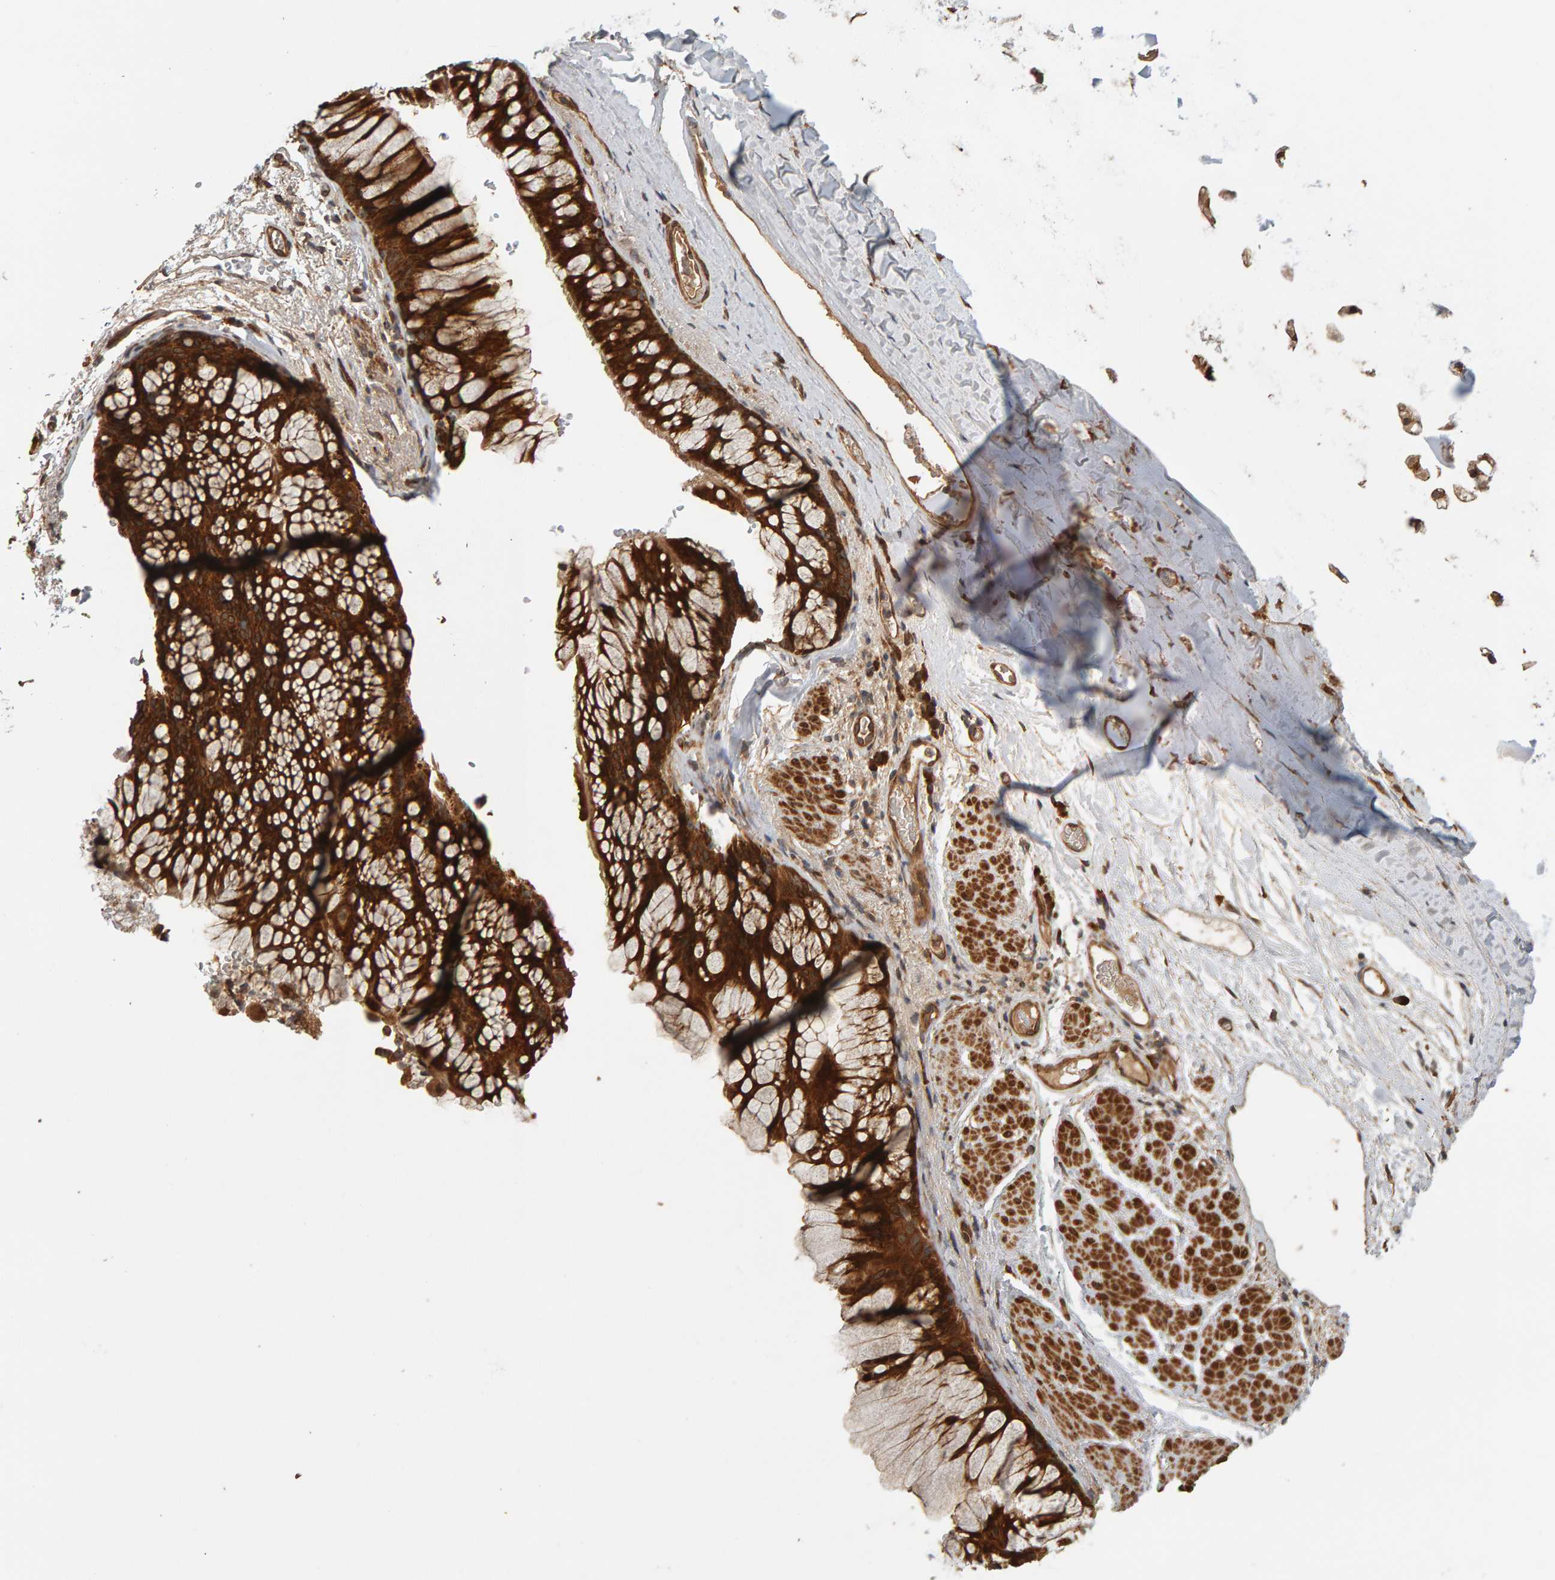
{"staining": {"intensity": "strong", "quantity": ">75%", "location": "cytoplasmic/membranous"}, "tissue": "bronchus", "cell_type": "Respiratory epithelial cells", "image_type": "normal", "snomed": [{"axis": "morphology", "description": "Normal tissue, NOS"}, {"axis": "topography", "description": "Cartilage tissue"}, {"axis": "topography", "description": "Bronchus"}], "caption": "Protein staining by immunohistochemistry exhibits strong cytoplasmic/membranous staining in about >75% of respiratory epithelial cells in benign bronchus.", "gene": "ZFAND1", "patient": {"sex": "female", "age": 53}}